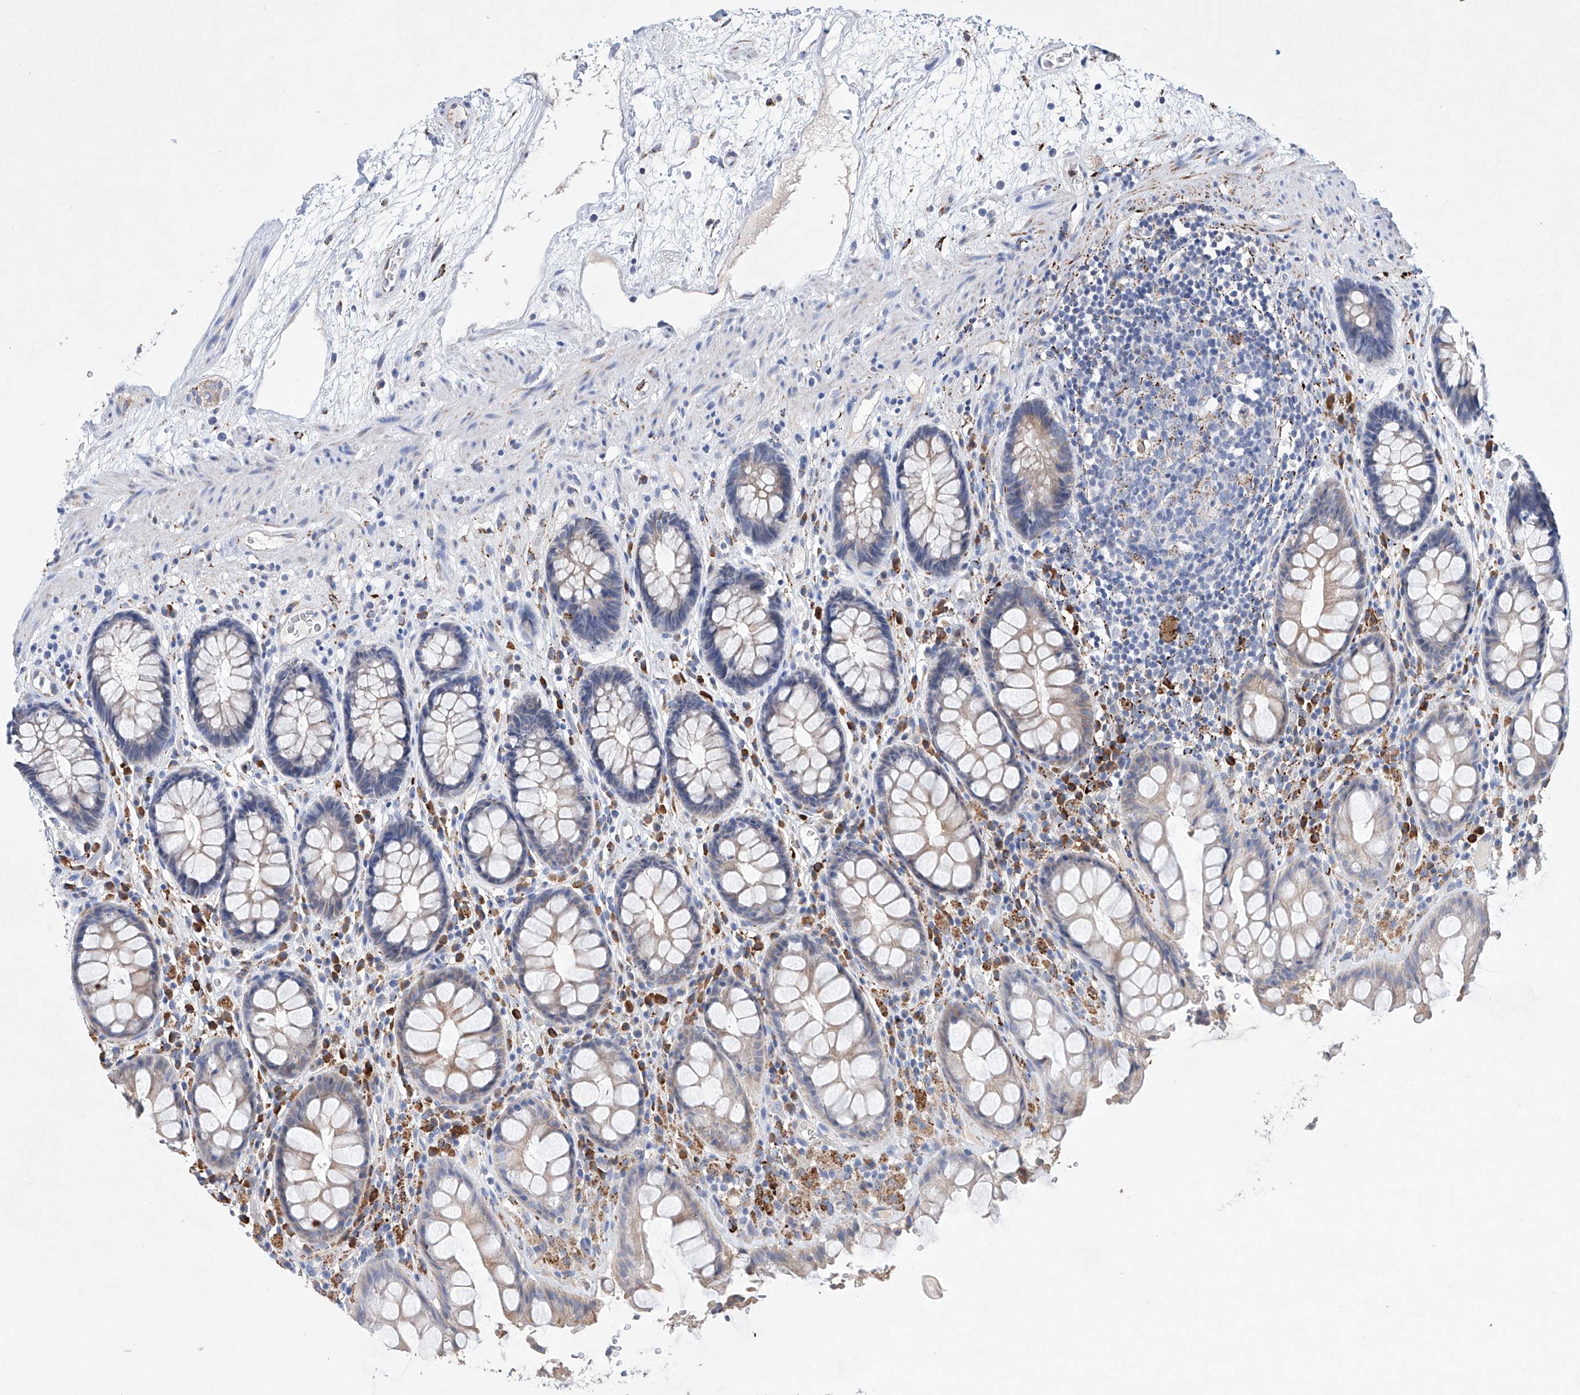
{"staining": {"intensity": "weak", "quantity": "<25%", "location": "cytoplasmic/membranous"}, "tissue": "rectum", "cell_type": "Glandular cells", "image_type": "normal", "snomed": [{"axis": "morphology", "description": "Normal tissue, NOS"}, {"axis": "topography", "description": "Rectum"}], "caption": "Immunohistochemistry (IHC) photomicrograph of benign human rectum stained for a protein (brown), which reveals no staining in glandular cells. (DAB immunohistochemistry (IHC) with hematoxylin counter stain).", "gene": "NRROS", "patient": {"sex": "male", "age": 64}}